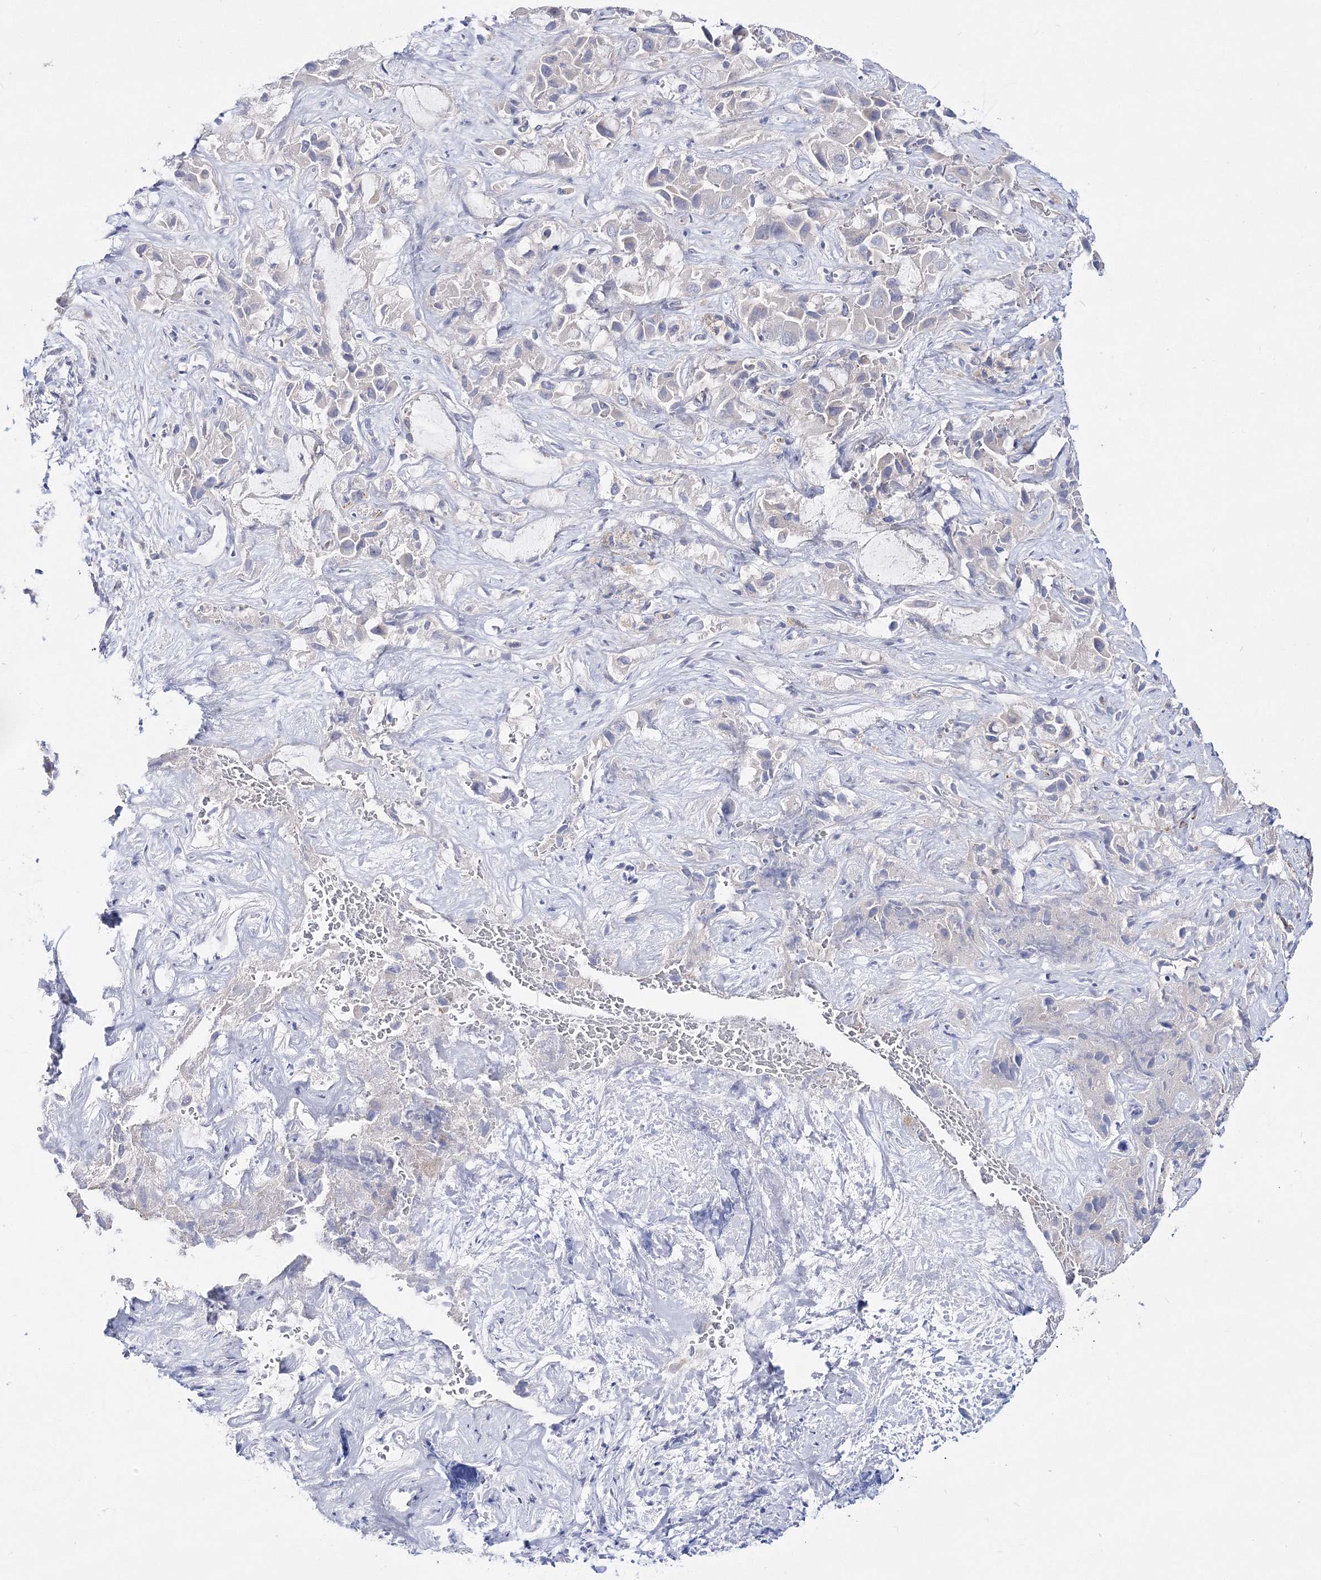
{"staining": {"intensity": "negative", "quantity": "none", "location": "none"}, "tissue": "liver cancer", "cell_type": "Tumor cells", "image_type": "cancer", "snomed": [{"axis": "morphology", "description": "Cholangiocarcinoma"}, {"axis": "topography", "description": "Liver"}], "caption": "This is an IHC histopathology image of liver cholangiocarcinoma. There is no staining in tumor cells.", "gene": "ARHGAP32", "patient": {"sex": "female", "age": 52}}